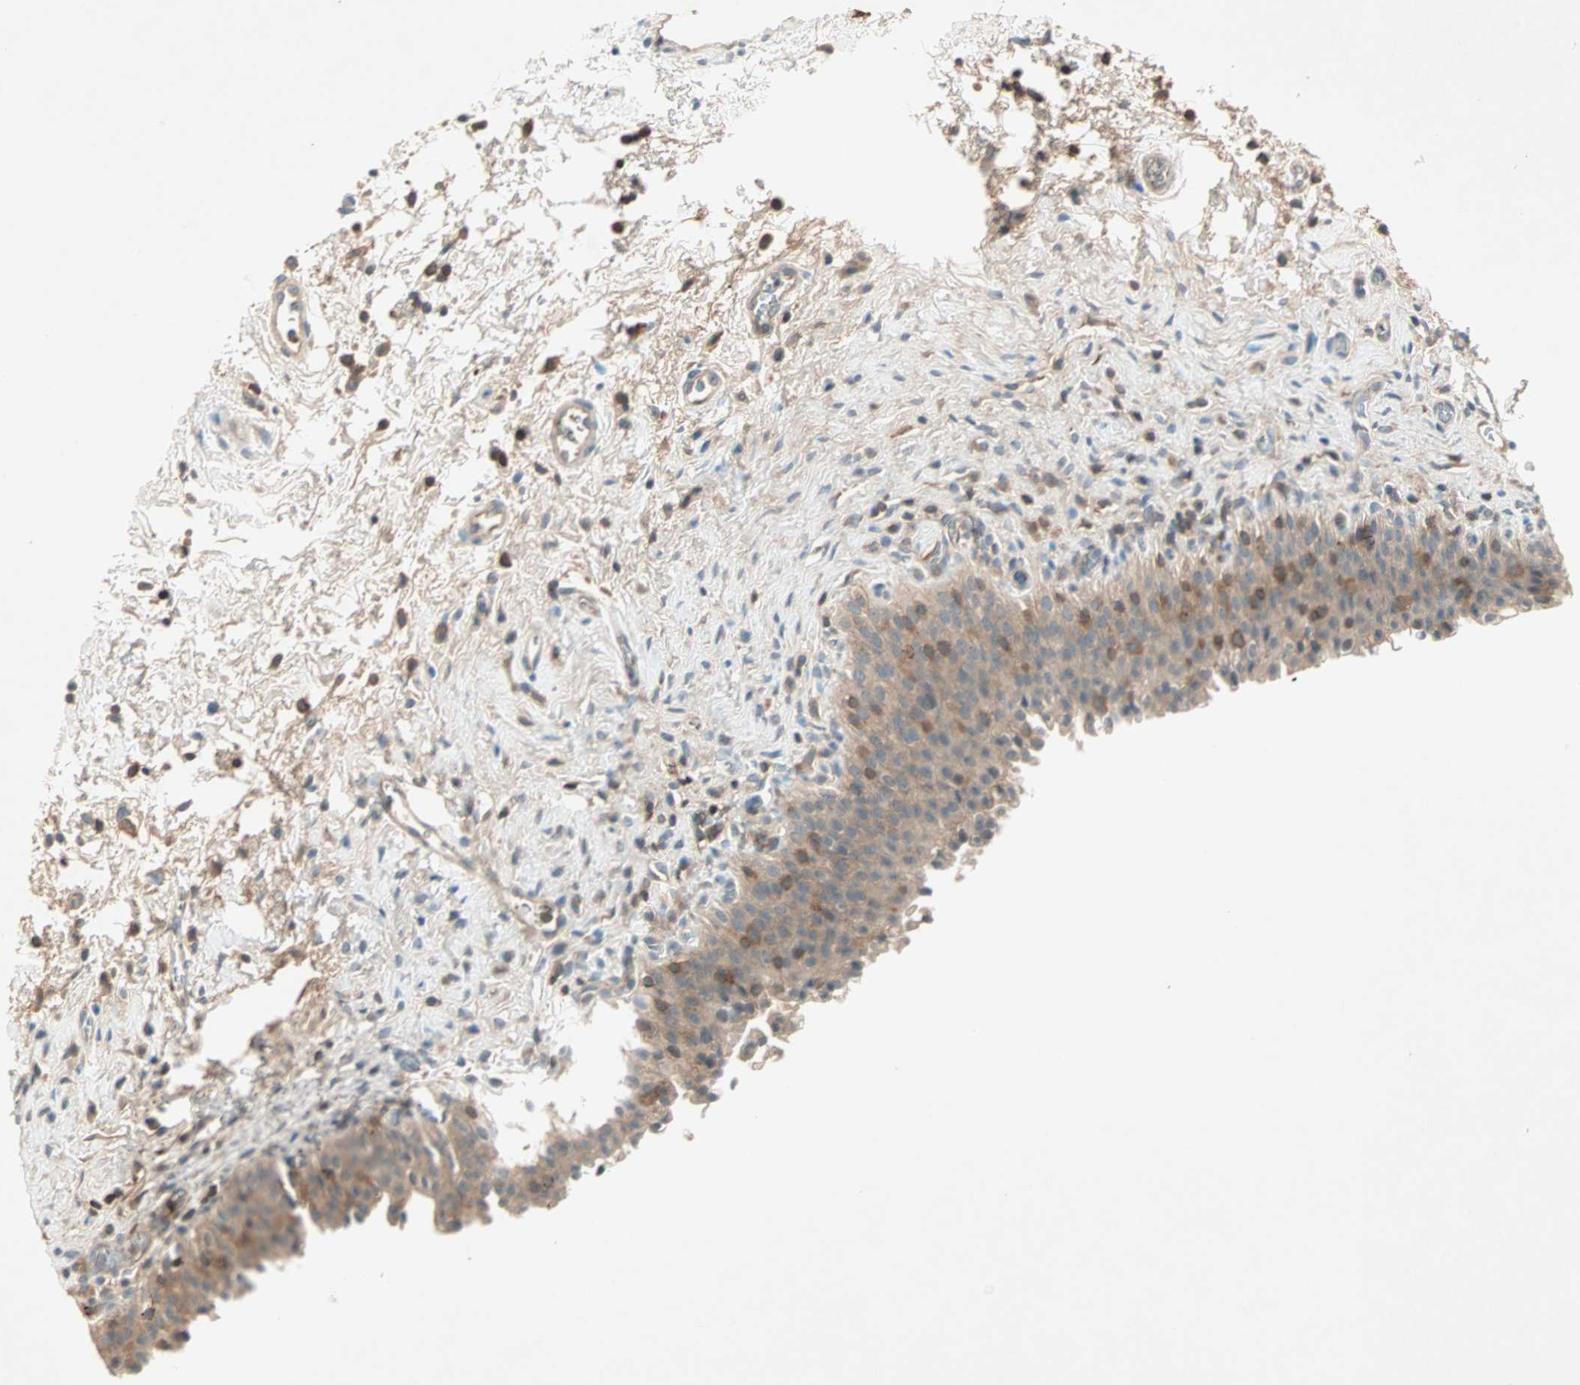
{"staining": {"intensity": "moderate", "quantity": ">75%", "location": "cytoplasmic/membranous"}, "tissue": "urinary bladder", "cell_type": "Urothelial cells", "image_type": "normal", "snomed": [{"axis": "morphology", "description": "Normal tissue, NOS"}, {"axis": "topography", "description": "Urinary bladder"}], "caption": "About >75% of urothelial cells in normal urinary bladder demonstrate moderate cytoplasmic/membranous protein positivity as visualized by brown immunohistochemical staining.", "gene": "TEC", "patient": {"sex": "male", "age": 51}}